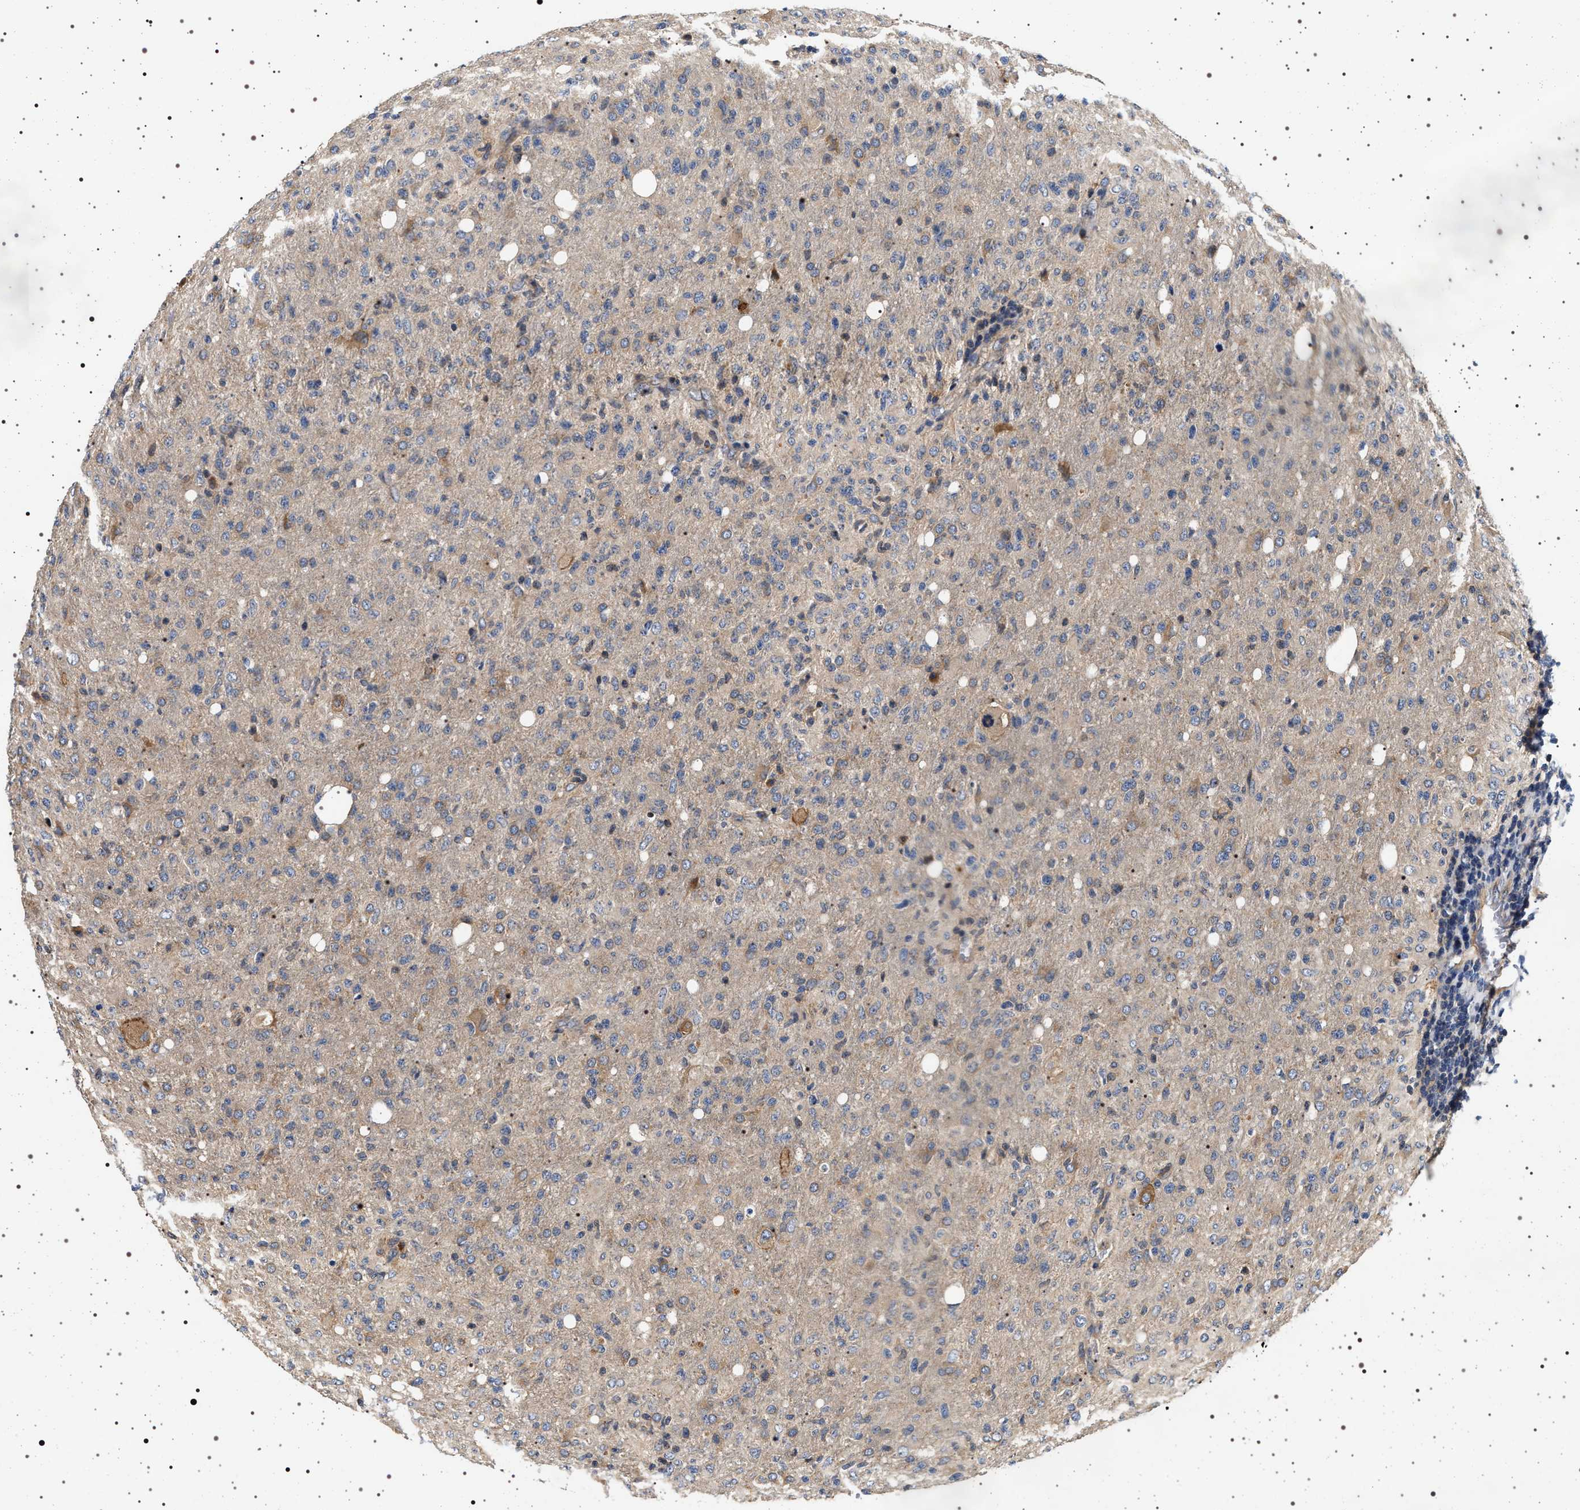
{"staining": {"intensity": "weak", "quantity": "<25%", "location": "cytoplasmic/membranous"}, "tissue": "glioma", "cell_type": "Tumor cells", "image_type": "cancer", "snomed": [{"axis": "morphology", "description": "Glioma, malignant, High grade"}, {"axis": "topography", "description": "Brain"}], "caption": "High power microscopy photomicrograph of an immunohistochemistry micrograph of glioma, revealing no significant staining in tumor cells.", "gene": "DCBLD2", "patient": {"sex": "female", "age": 57}}